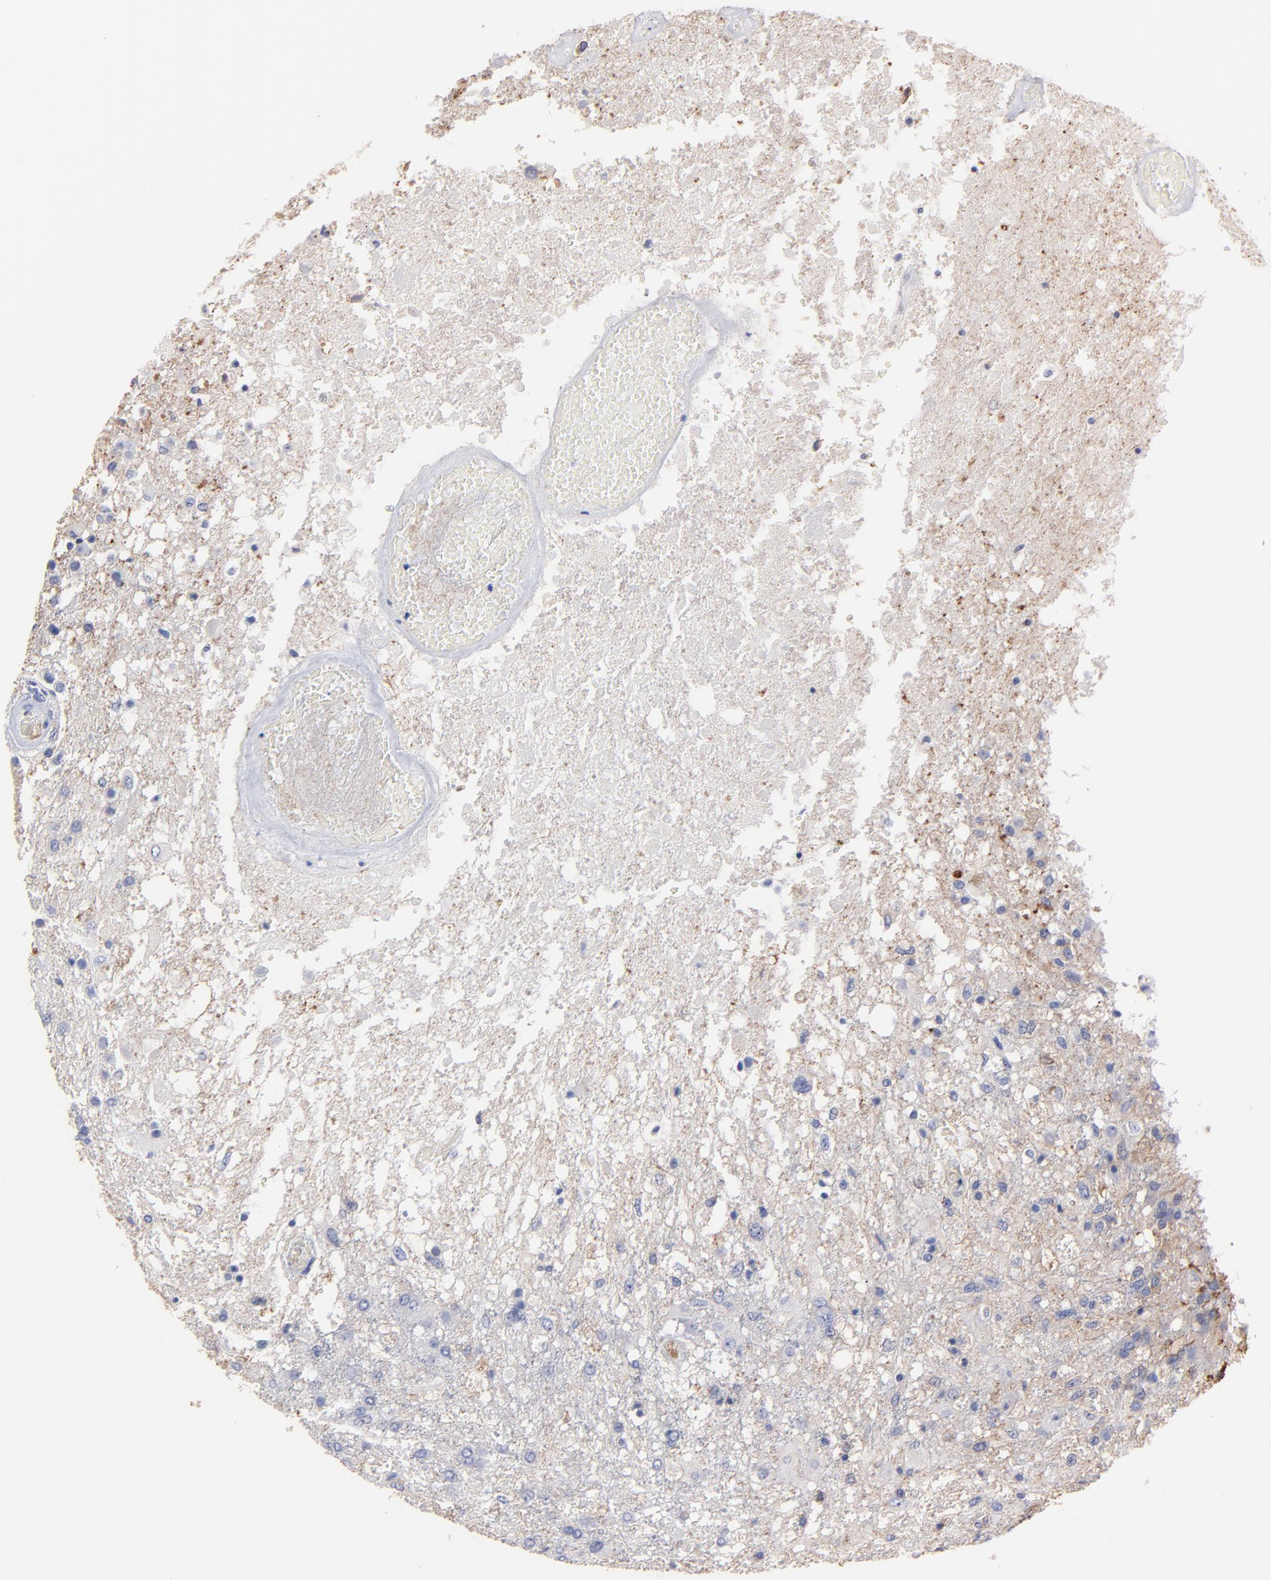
{"staining": {"intensity": "weak", "quantity": "25%-75%", "location": "cytoplasmic/membranous"}, "tissue": "glioma", "cell_type": "Tumor cells", "image_type": "cancer", "snomed": [{"axis": "morphology", "description": "Glioma, malignant, High grade"}, {"axis": "topography", "description": "Cerebral cortex"}], "caption": "Immunohistochemistry (IHC) of human malignant glioma (high-grade) reveals low levels of weak cytoplasmic/membranous positivity in about 25%-75% of tumor cells.", "gene": "ASL", "patient": {"sex": "male", "age": 79}}